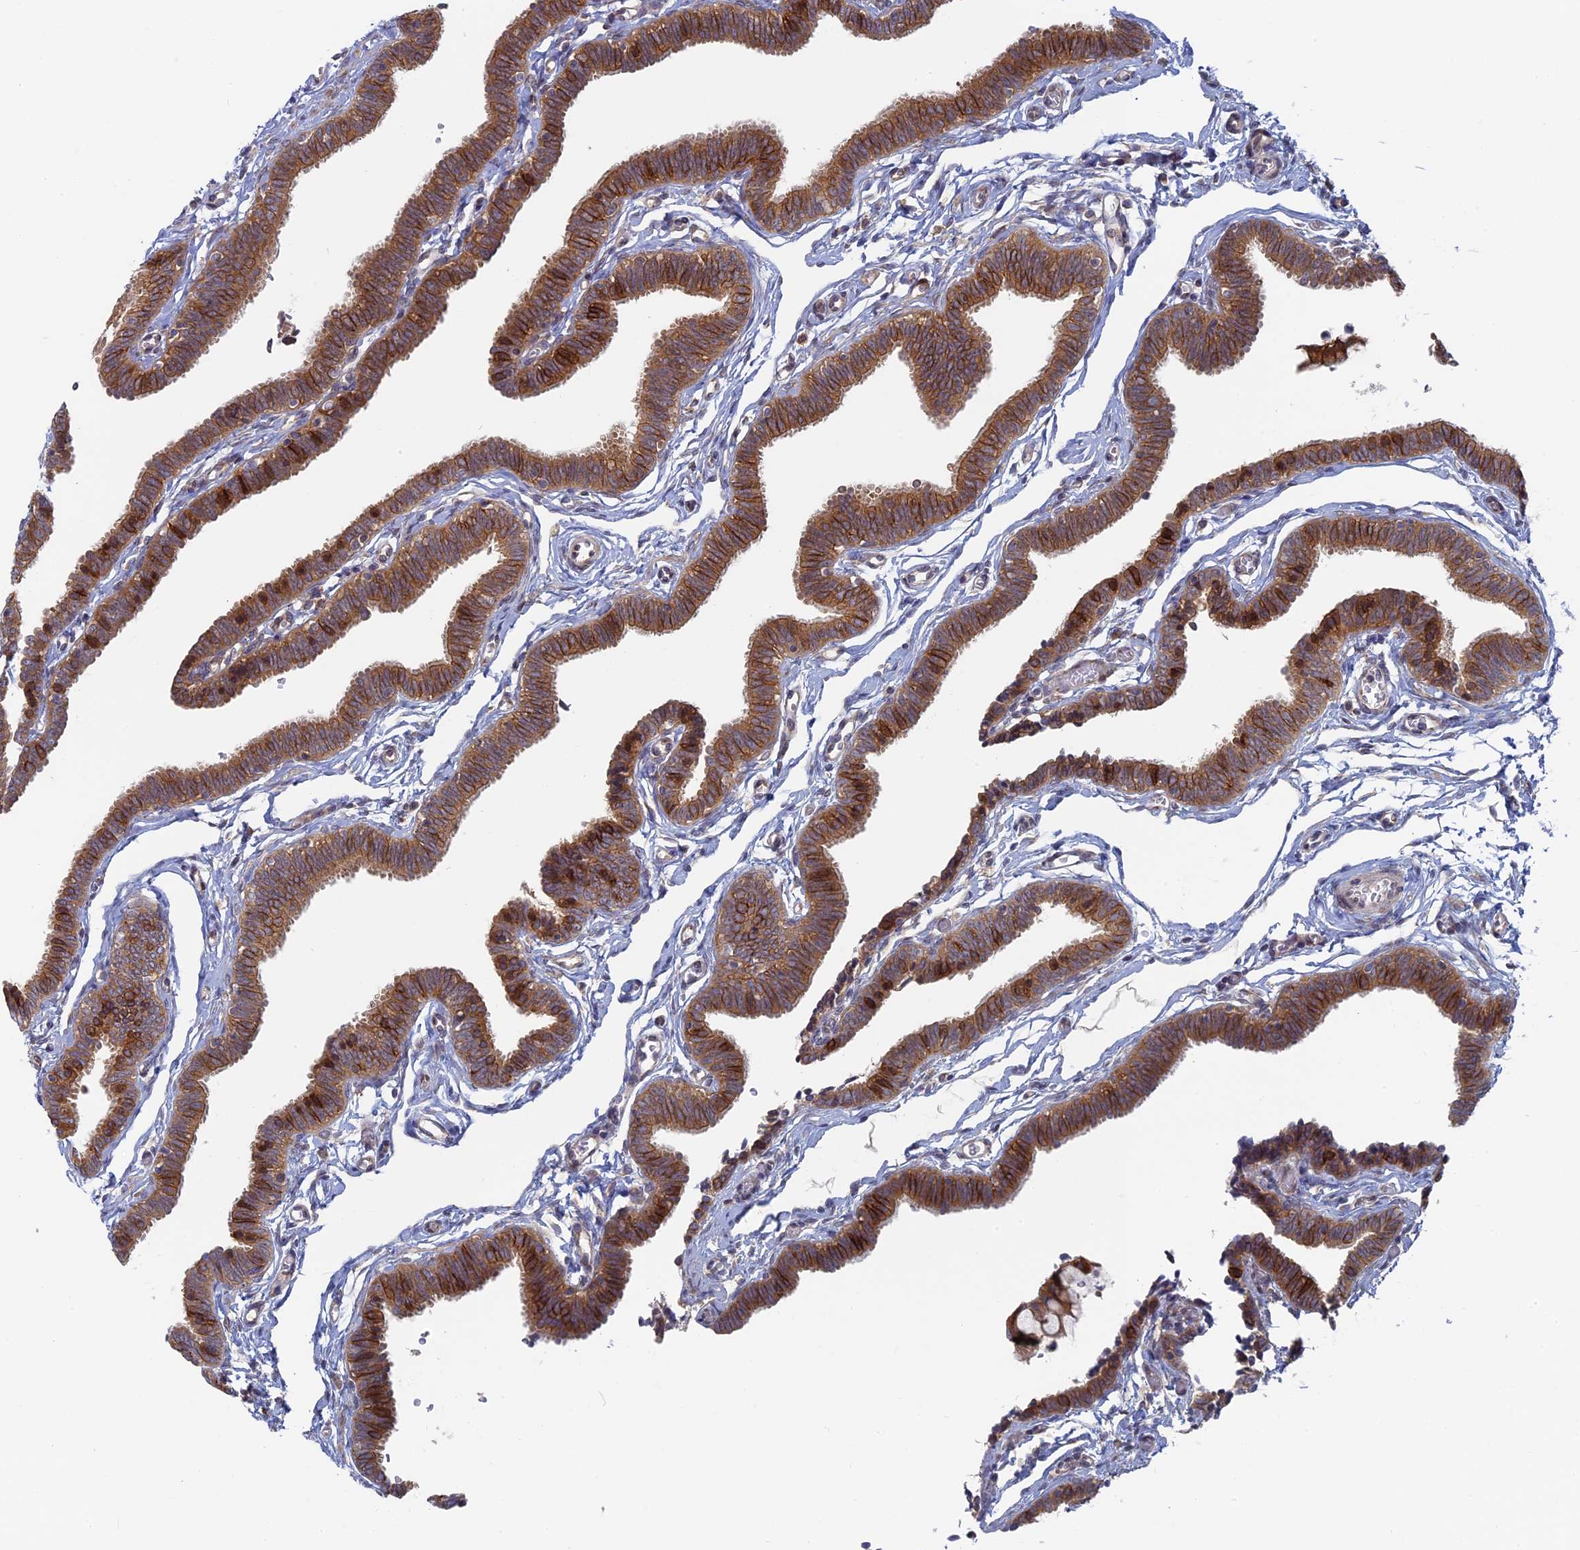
{"staining": {"intensity": "strong", "quantity": ">75%", "location": "cytoplasmic/membranous"}, "tissue": "fallopian tube", "cell_type": "Glandular cells", "image_type": "normal", "snomed": [{"axis": "morphology", "description": "Normal tissue, NOS"}, {"axis": "topography", "description": "Fallopian tube"}, {"axis": "topography", "description": "Ovary"}], "caption": "A brown stain labels strong cytoplasmic/membranous expression of a protein in glandular cells of benign human fallopian tube. (DAB IHC, brown staining for protein, blue staining for nuclei).", "gene": "TBC1D30", "patient": {"sex": "female", "age": 23}}